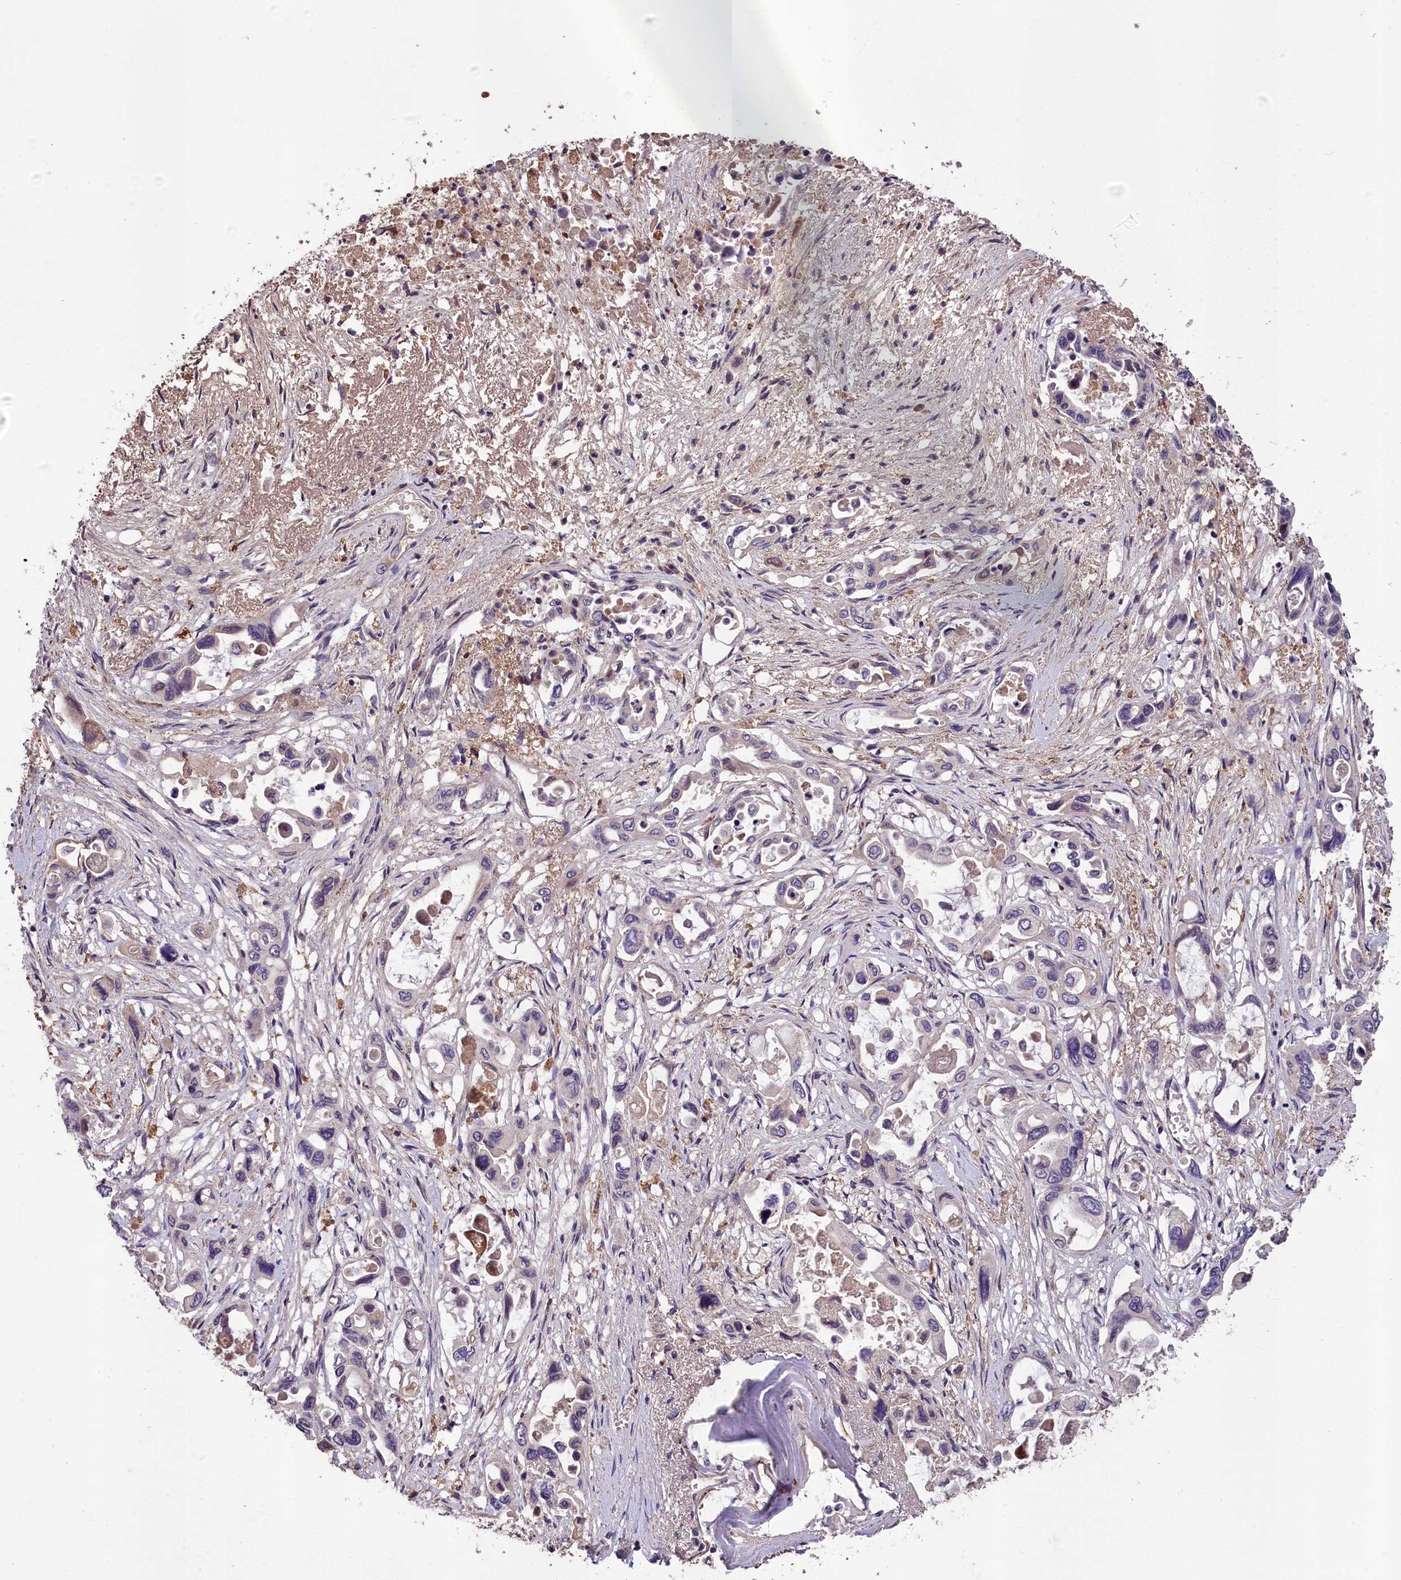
{"staining": {"intensity": "weak", "quantity": "25%-75%", "location": "nuclear"}, "tissue": "pancreatic cancer", "cell_type": "Tumor cells", "image_type": "cancer", "snomed": [{"axis": "morphology", "description": "Adenocarcinoma, NOS"}, {"axis": "topography", "description": "Pancreas"}], "caption": "Immunohistochemistry (IHC) micrograph of neoplastic tissue: pancreatic cancer stained using immunohistochemistry reveals low levels of weak protein expression localized specifically in the nuclear of tumor cells, appearing as a nuclear brown color.", "gene": "DNAJB9", "patient": {"sex": "male", "age": 92}}